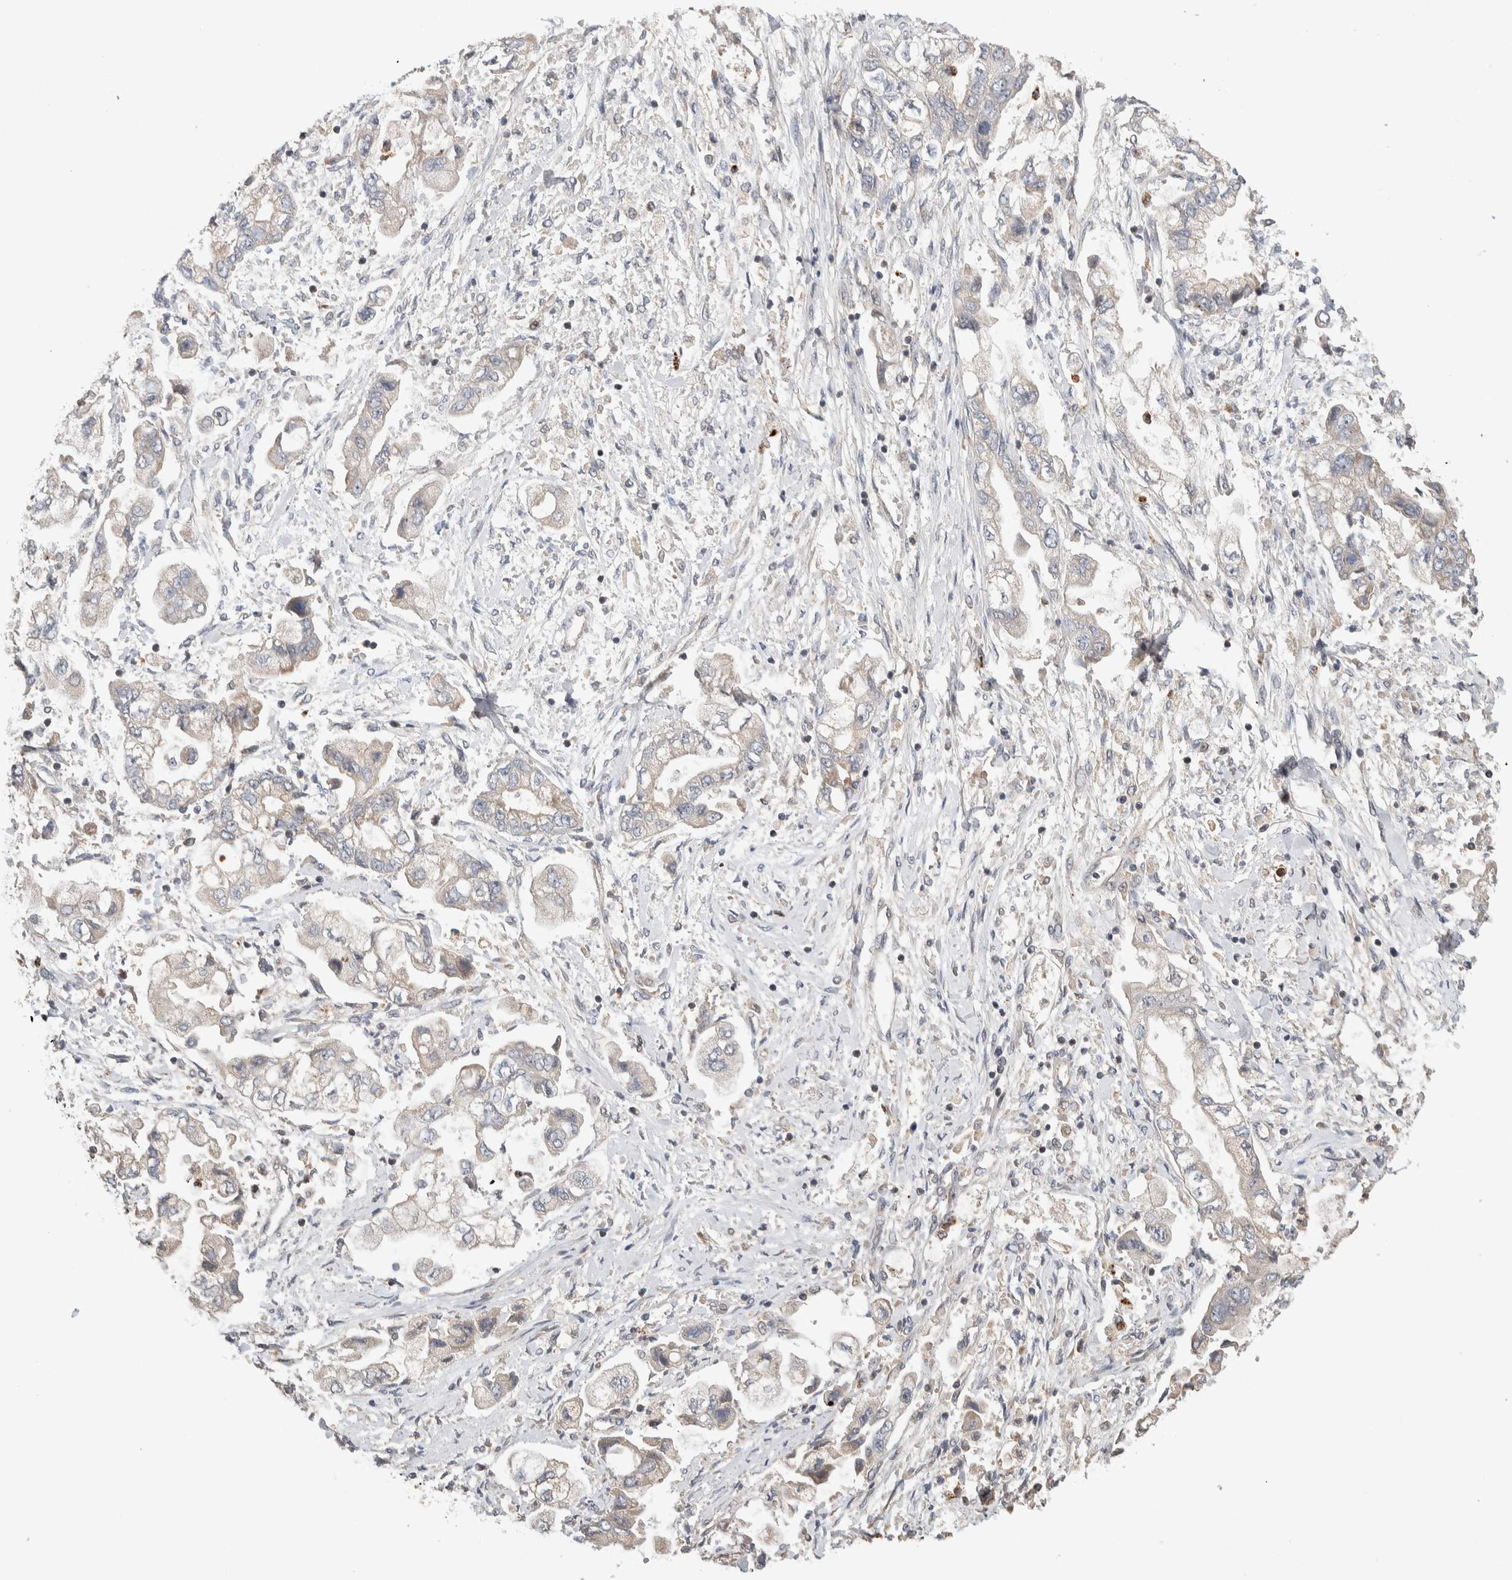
{"staining": {"intensity": "weak", "quantity": "25%-75%", "location": "cytoplasmic/membranous"}, "tissue": "stomach cancer", "cell_type": "Tumor cells", "image_type": "cancer", "snomed": [{"axis": "morphology", "description": "Normal tissue, NOS"}, {"axis": "morphology", "description": "Adenocarcinoma, NOS"}, {"axis": "topography", "description": "Stomach"}], "caption": "An image of human adenocarcinoma (stomach) stained for a protein reveals weak cytoplasmic/membranous brown staining in tumor cells.", "gene": "VPS53", "patient": {"sex": "male", "age": 62}}